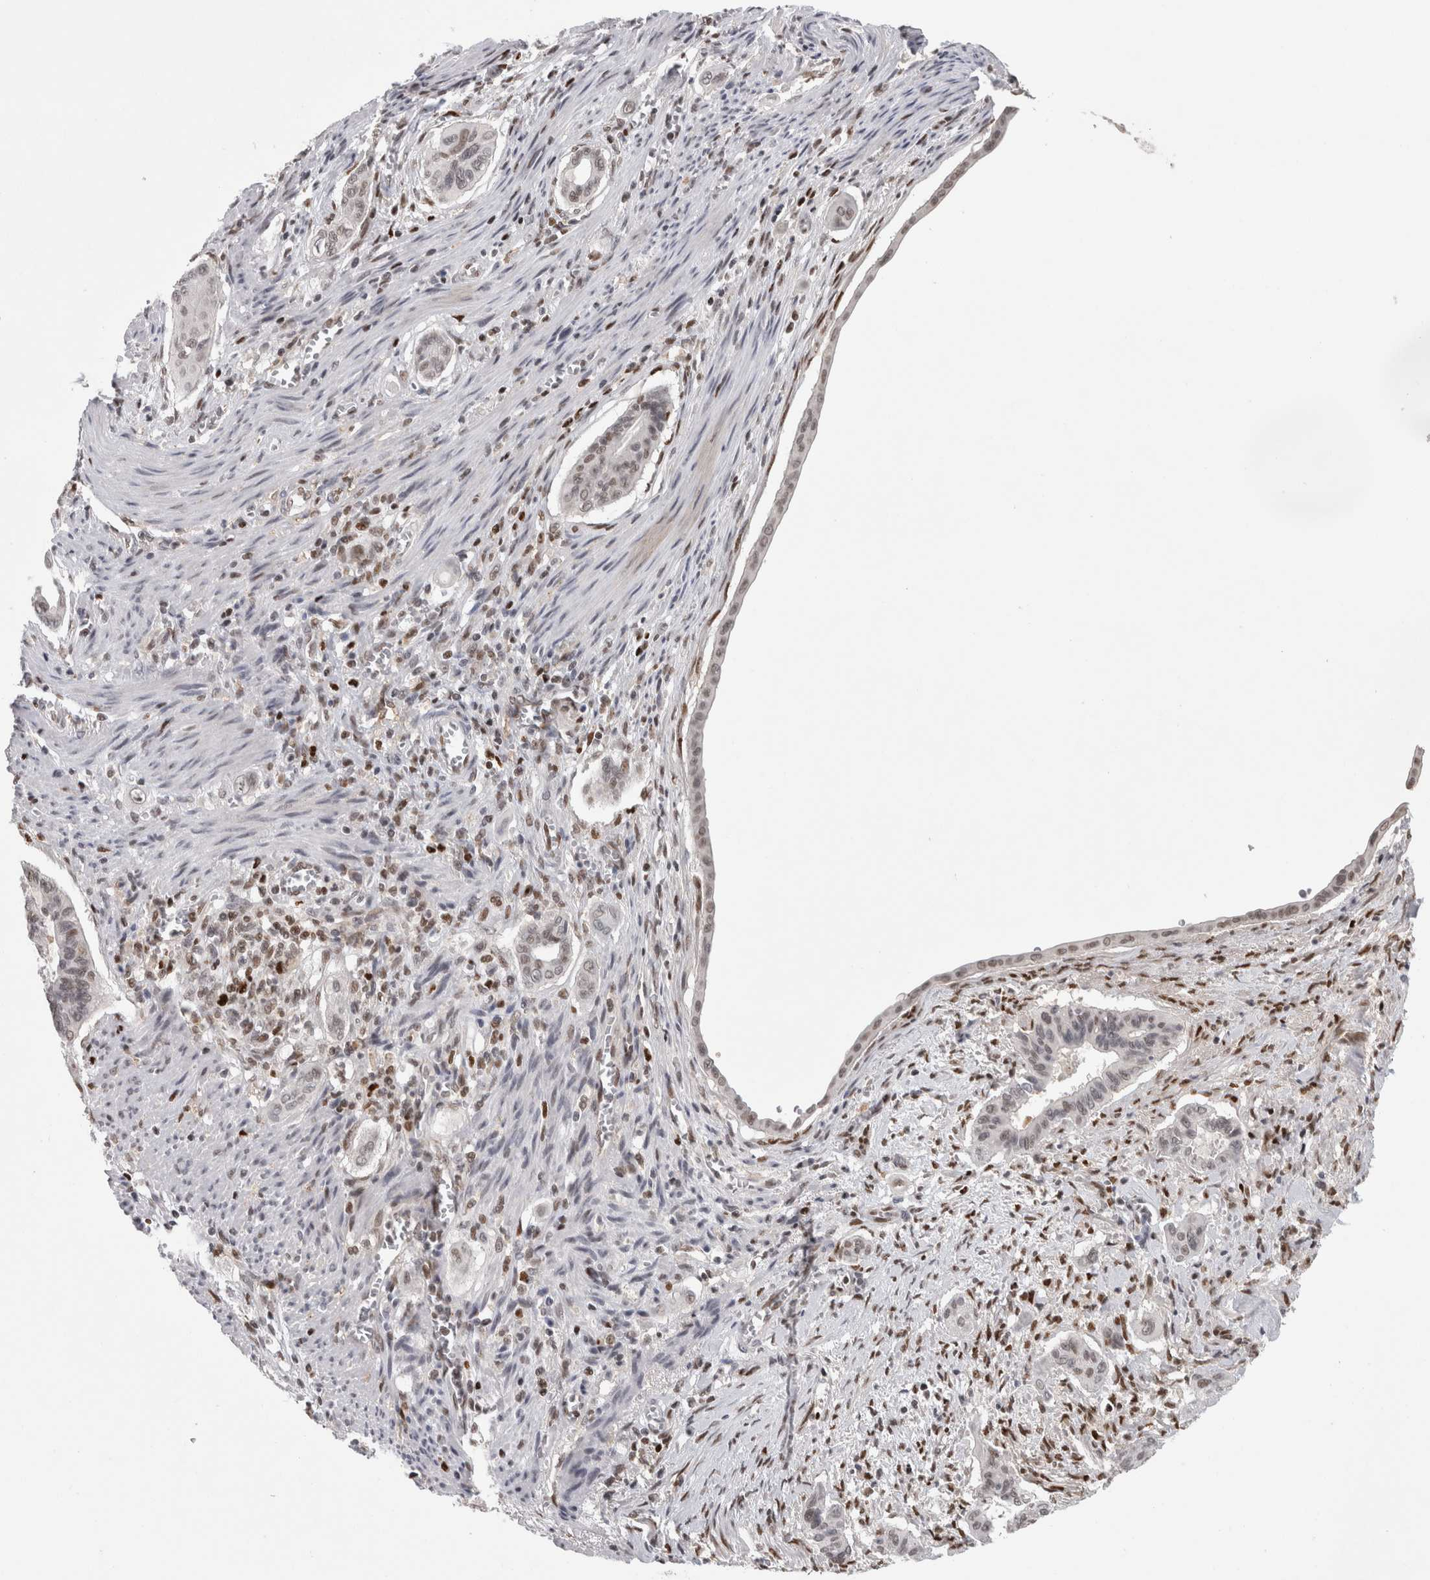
{"staining": {"intensity": "weak", "quantity": "25%-75%", "location": "nuclear"}, "tissue": "pancreatic cancer", "cell_type": "Tumor cells", "image_type": "cancer", "snomed": [{"axis": "morphology", "description": "Adenocarcinoma, NOS"}, {"axis": "topography", "description": "Pancreas"}], "caption": "Weak nuclear expression for a protein is present in about 25%-75% of tumor cells of adenocarcinoma (pancreatic) using IHC.", "gene": "SRARP", "patient": {"sex": "male", "age": 77}}